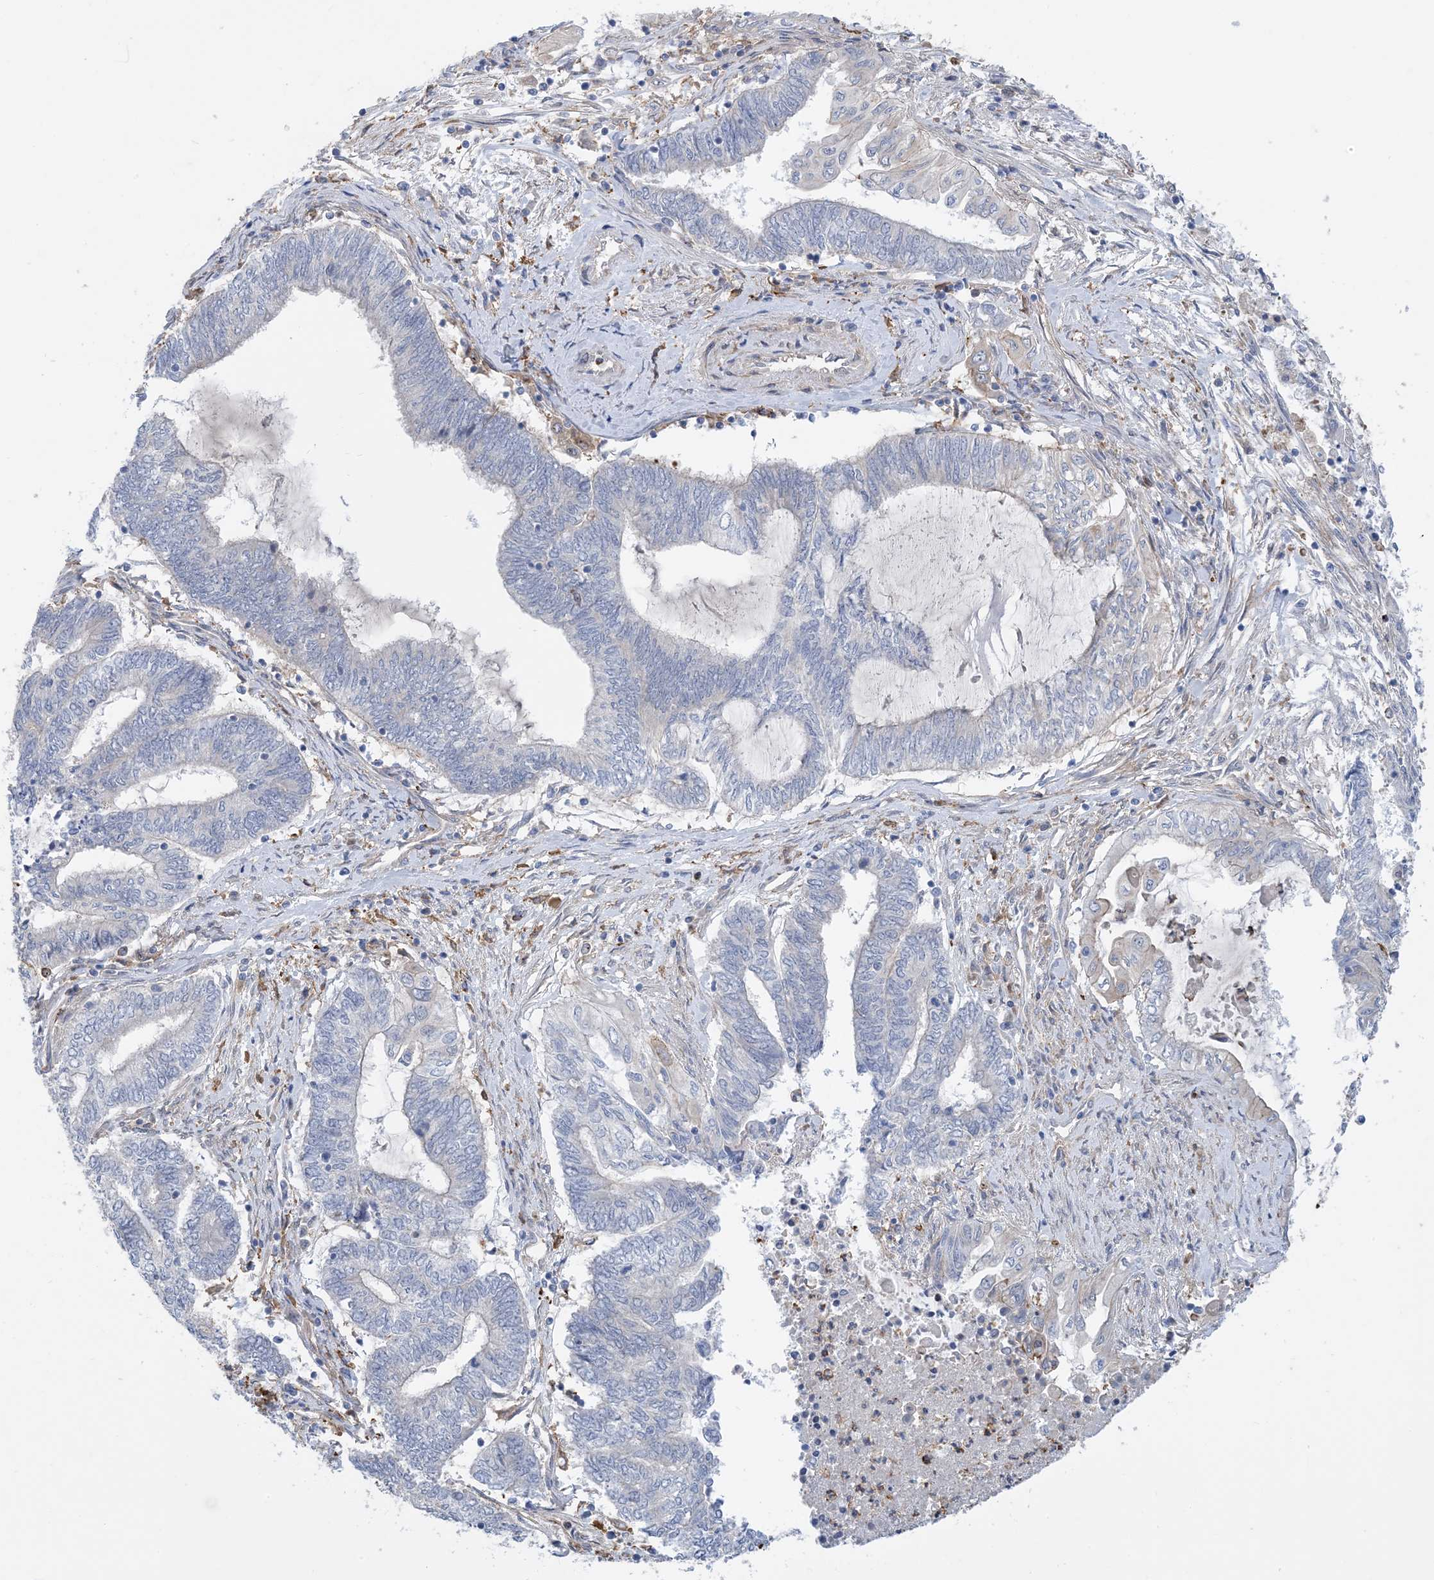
{"staining": {"intensity": "negative", "quantity": "none", "location": "none"}, "tissue": "endometrial cancer", "cell_type": "Tumor cells", "image_type": "cancer", "snomed": [{"axis": "morphology", "description": "Adenocarcinoma, NOS"}, {"axis": "topography", "description": "Uterus"}, {"axis": "topography", "description": "Endometrium"}], "caption": "High power microscopy micrograph of an immunohistochemistry image of endometrial cancer (adenocarcinoma), revealing no significant expression in tumor cells.", "gene": "HS1BP3", "patient": {"sex": "female", "age": 70}}